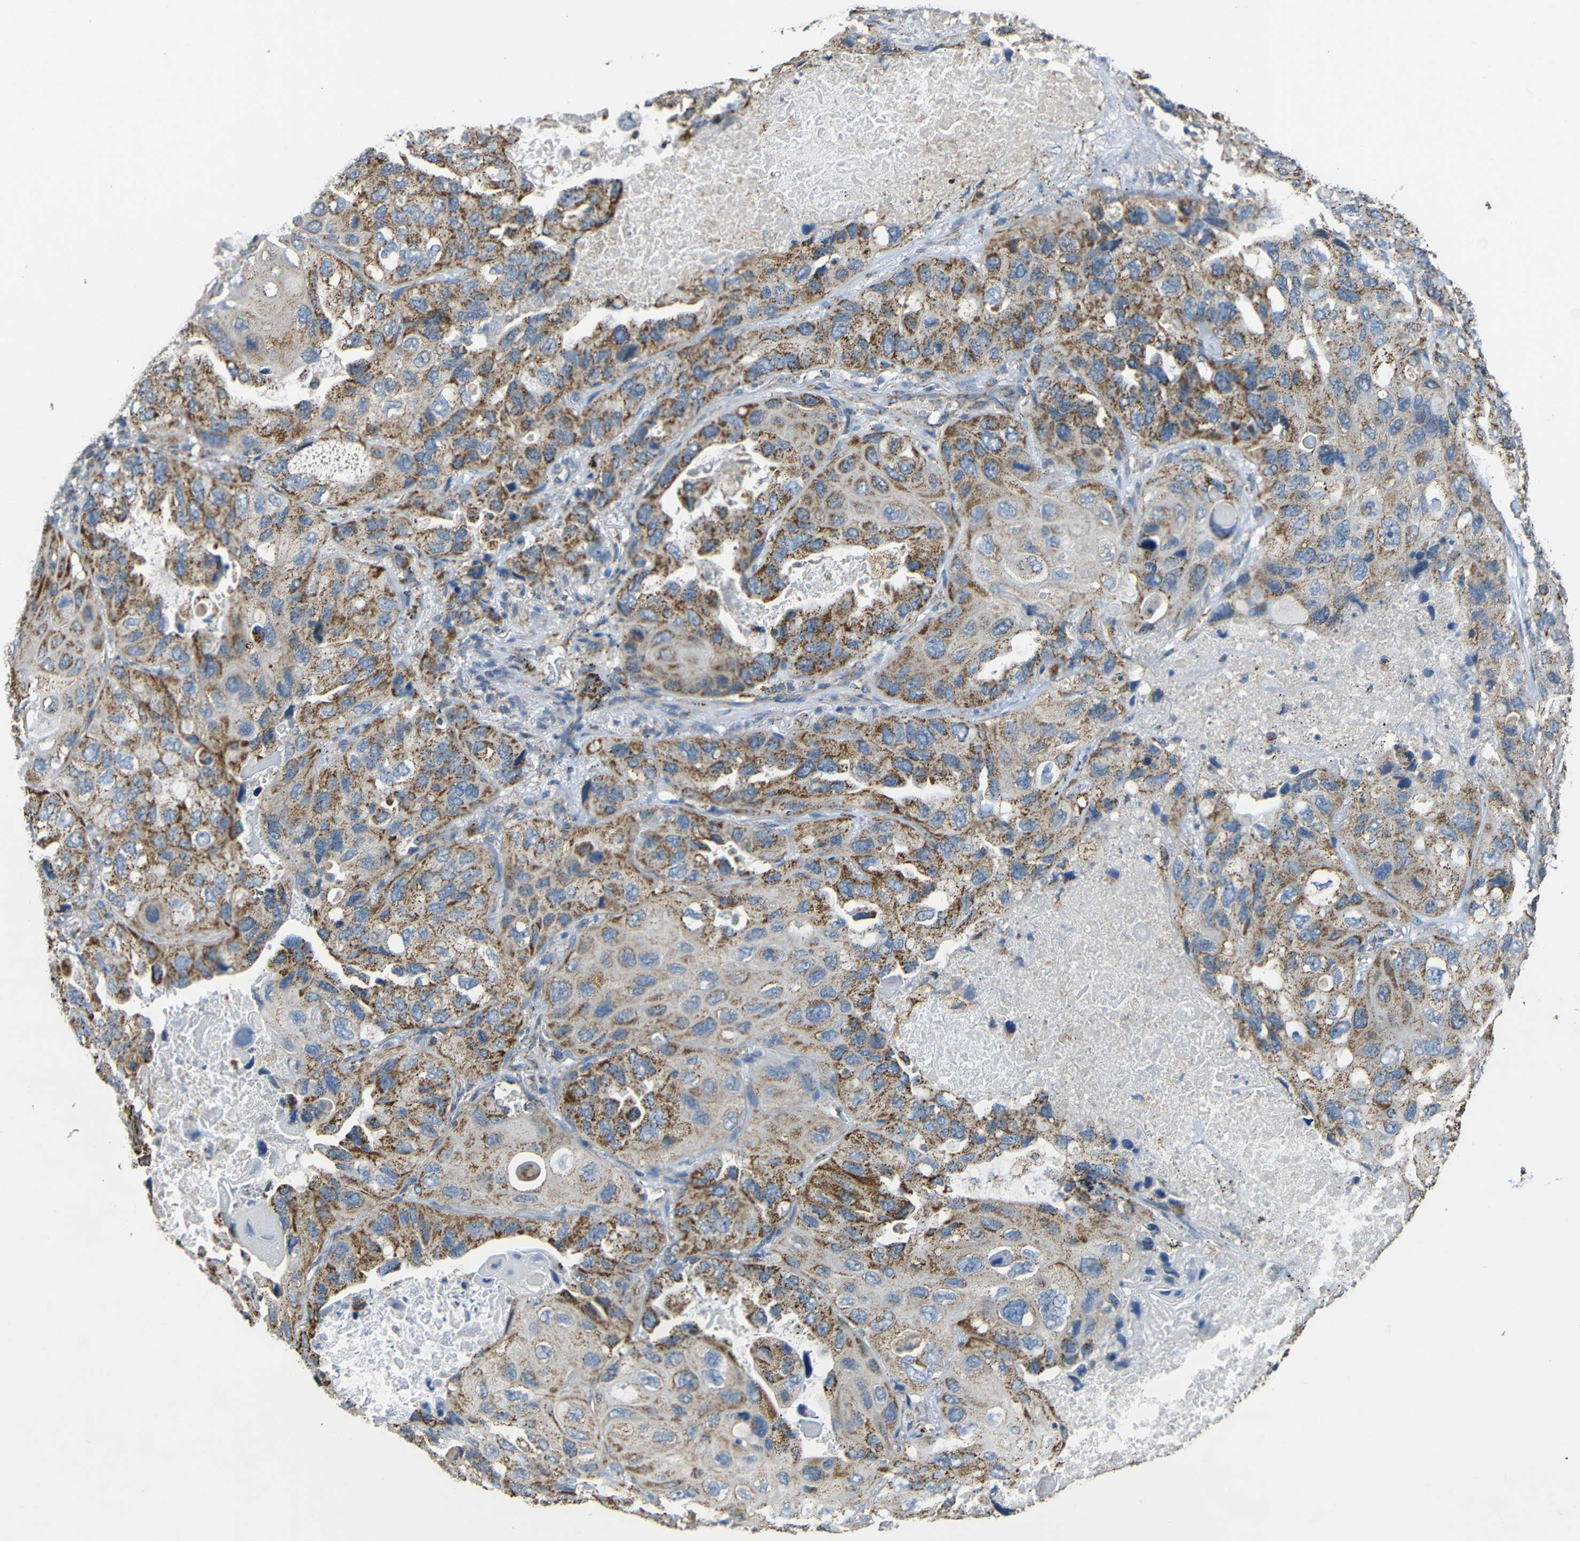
{"staining": {"intensity": "moderate", "quantity": ">75%", "location": "cytoplasmic/membranous"}, "tissue": "lung cancer", "cell_type": "Tumor cells", "image_type": "cancer", "snomed": [{"axis": "morphology", "description": "Squamous cell carcinoma, NOS"}, {"axis": "topography", "description": "Lung"}], "caption": "DAB immunohistochemical staining of squamous cell carcinoma (lung) demonstrates moderate cytoplasmic/membranous protein expression in approximately >75% of tumor cells.", "gene": "NR3C2", "patient": {"sex": "female", "age": 73}}